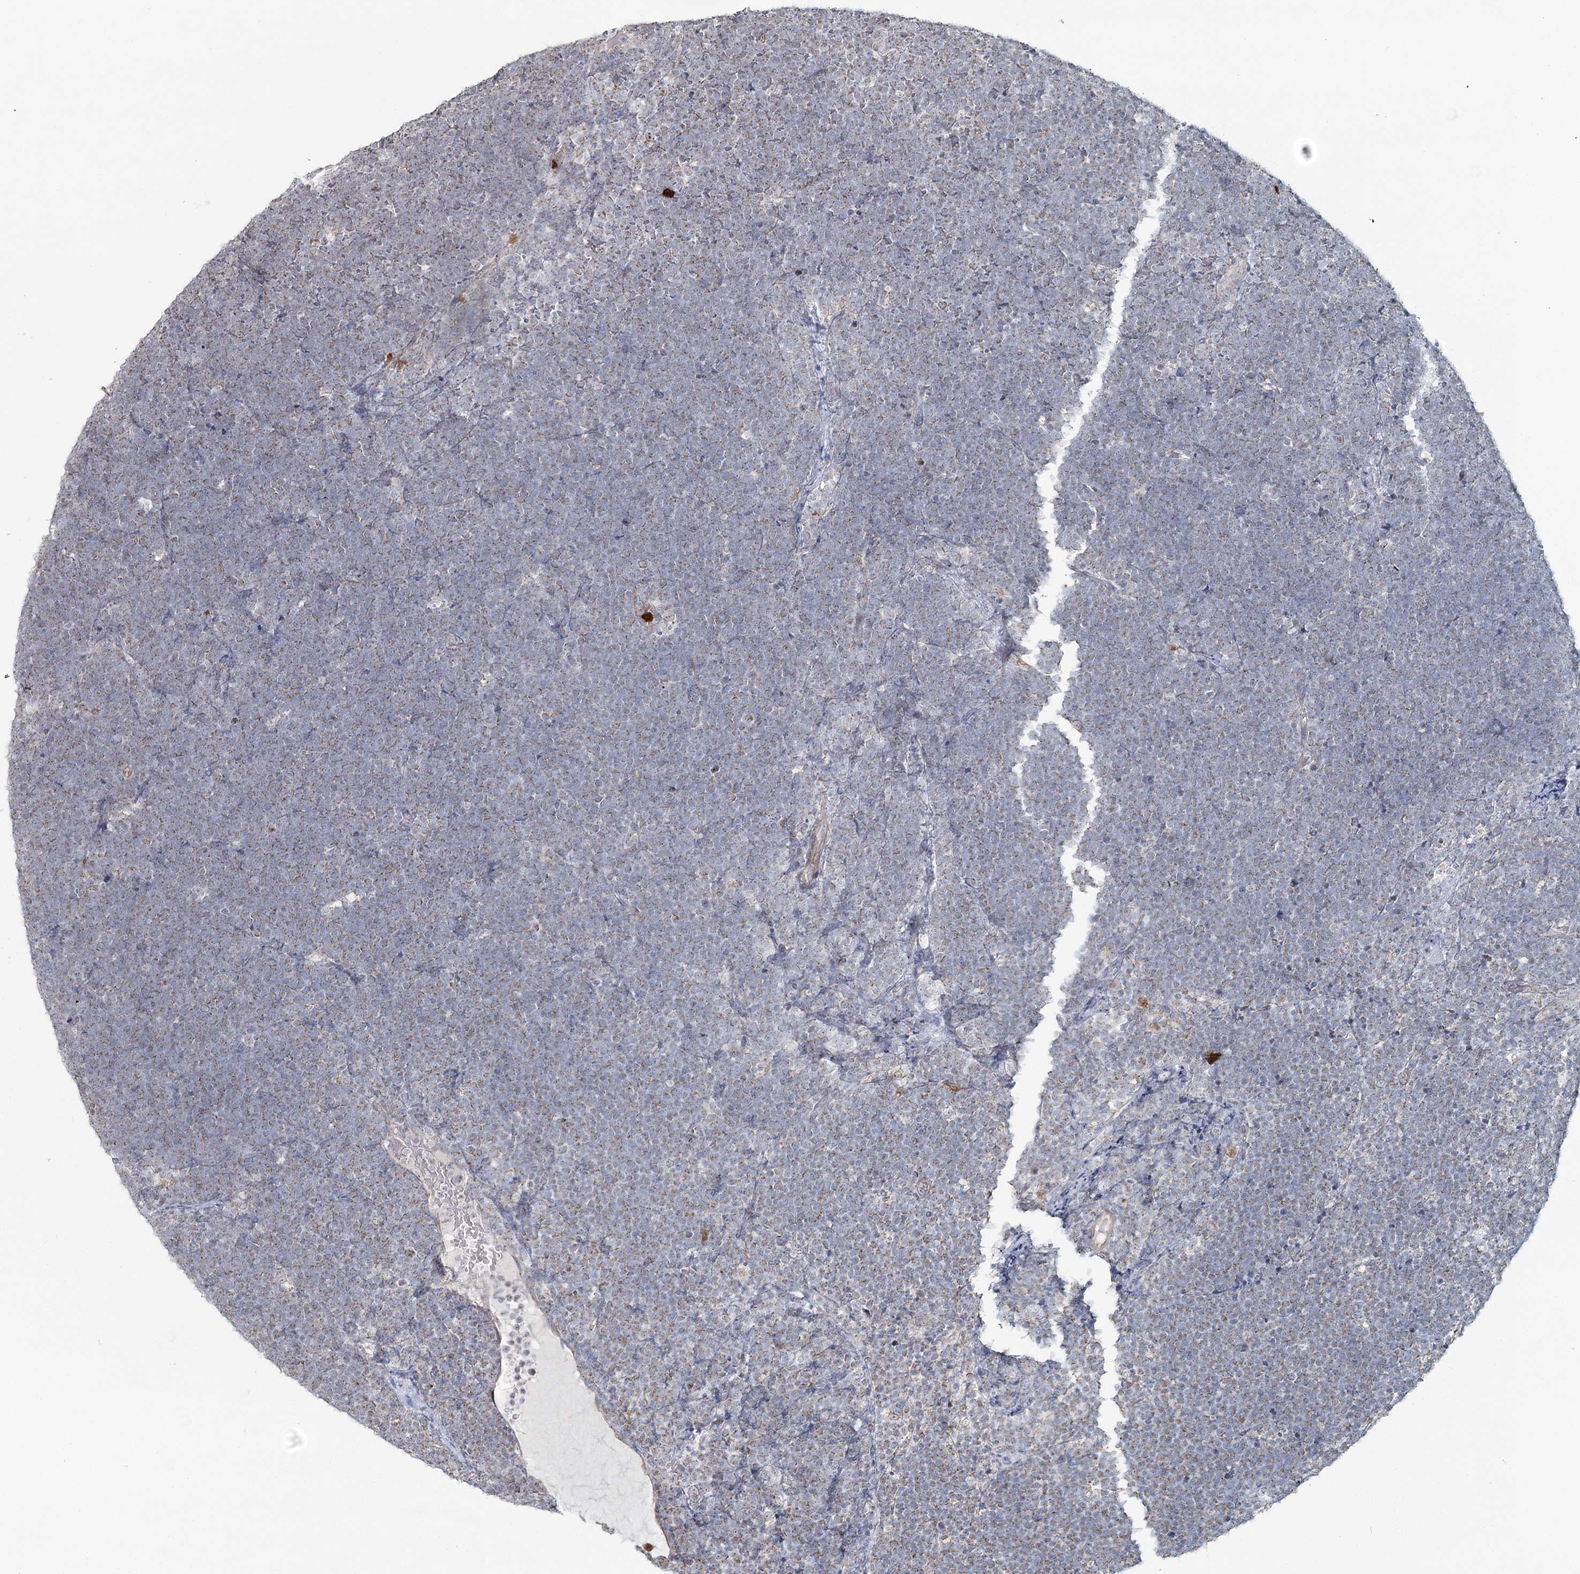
{"staining": {"intensity": "moderate", "quantity": "<25%", "location": "cytoplasmic/membranous"}, "tissue": "lymphoma", "cell_type": "Tumor cells", "image_type": "cancer", "snomed": [{"axis": "morphology", "description": "Malignant lymphoma, non-Hodgkin's type, High grade"}, {"axis": "topography", "description": "Lymph node"}], "caption": "Malignant lymphoma, non-Hodgkin's type (high-grade) tissue displays moderate cytoplasmic/membranous expression in about <25% of tumor cells, visualized by immunohistochemistry. Immunohistochemistry stains the protein in brown and the nuclei are stained blue.", "gene": "ATAD1", "patient": {"sex": "male", "age": 13}}